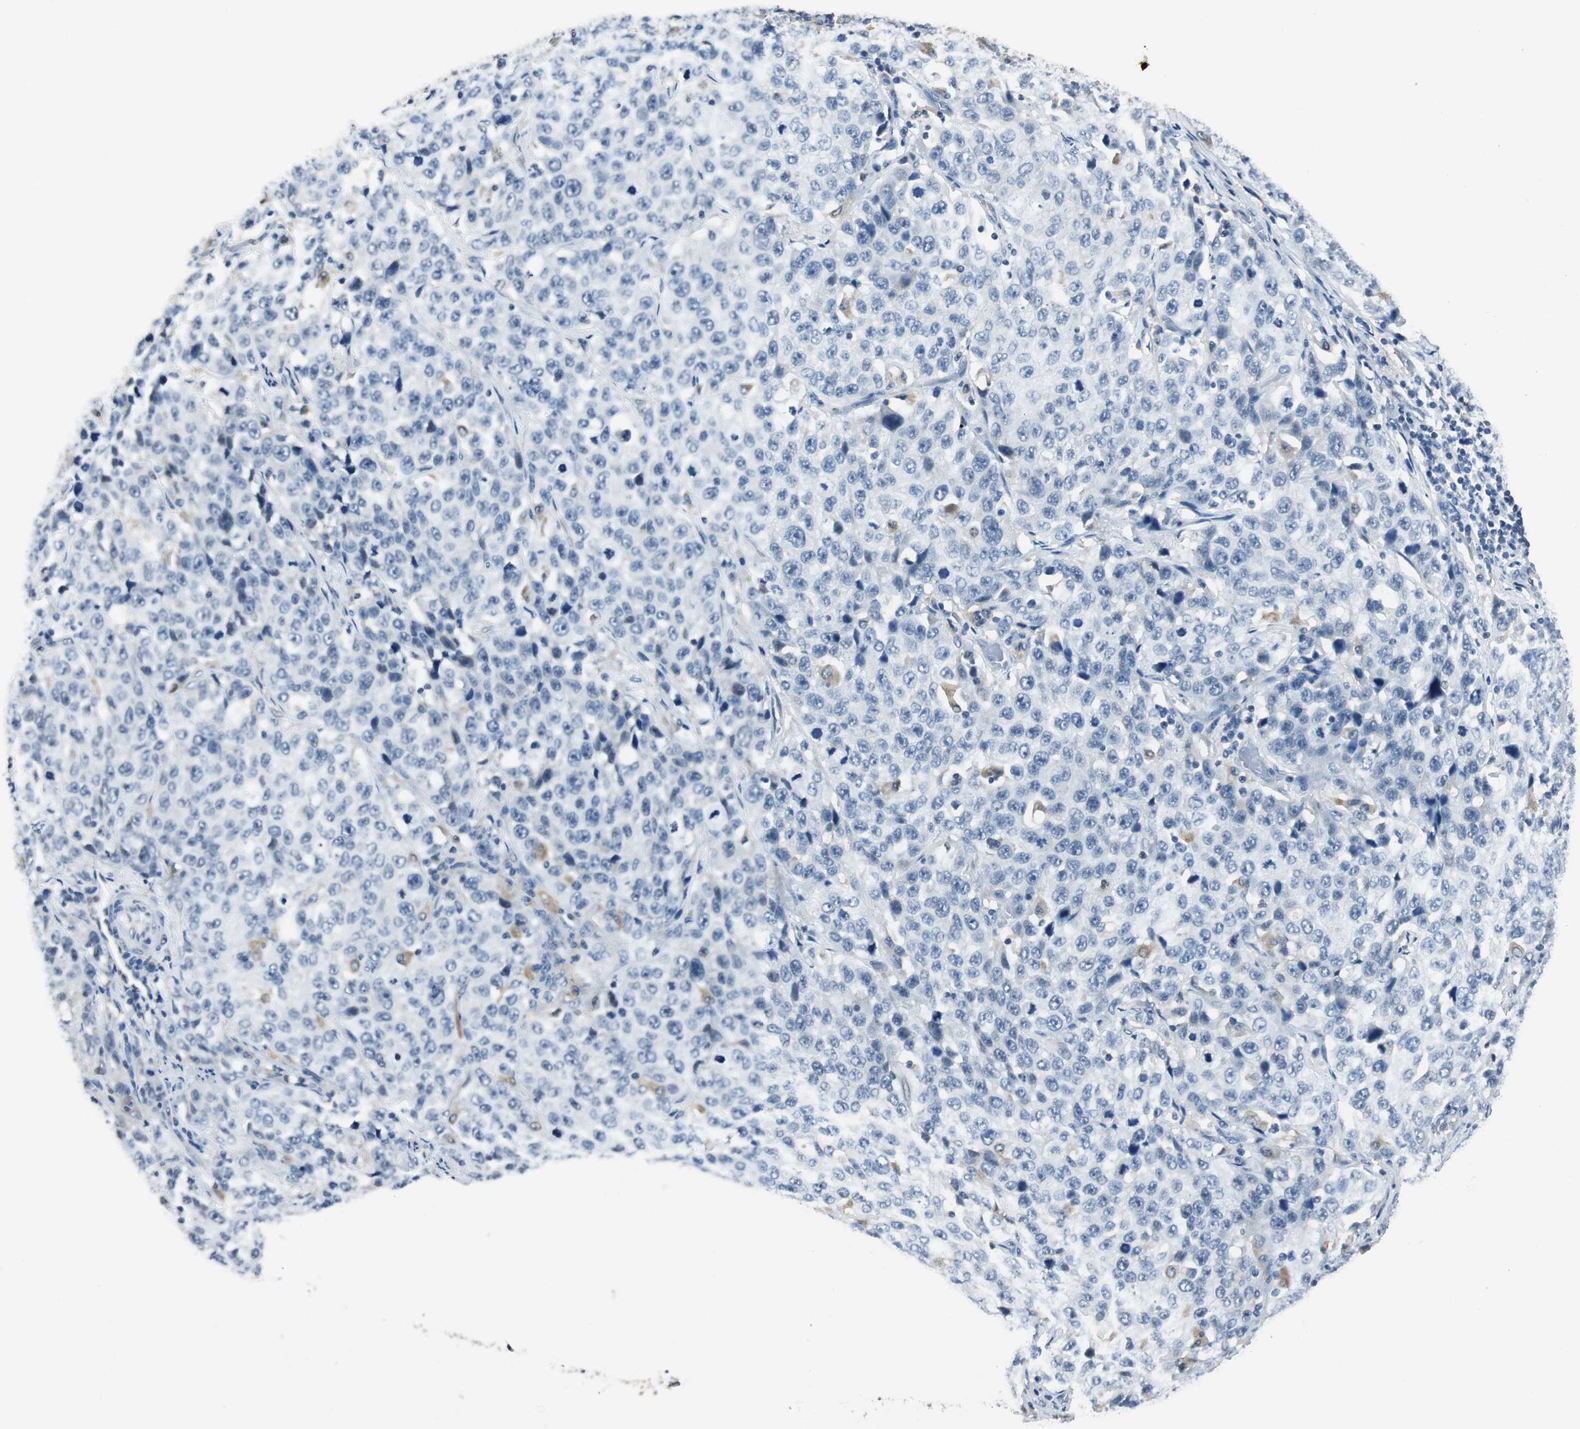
{"staining": {"intensity": "negative", "quantity": "none", "location": "none"}, "tissue": "stomach cancer", "cell_type": "Tumor cells", "image_type": "cancer", "snomed": [{"axis": "morphology", "description": "Normal tissue, NOS"}, {"axis": "morphology", "description": "Adenocarcinoma, NOS"}, {"axis": "topography", "description": "Stomach"}], "caption": "Immunohistochemistry (IHC) micrograph of neoplastic tissue: stomach adenocarcinoma stained with DAB exhibits no significant protein positivity in tumor cells.", "gene": "ME1", "patient": {"sex": "male", "age": 48}}